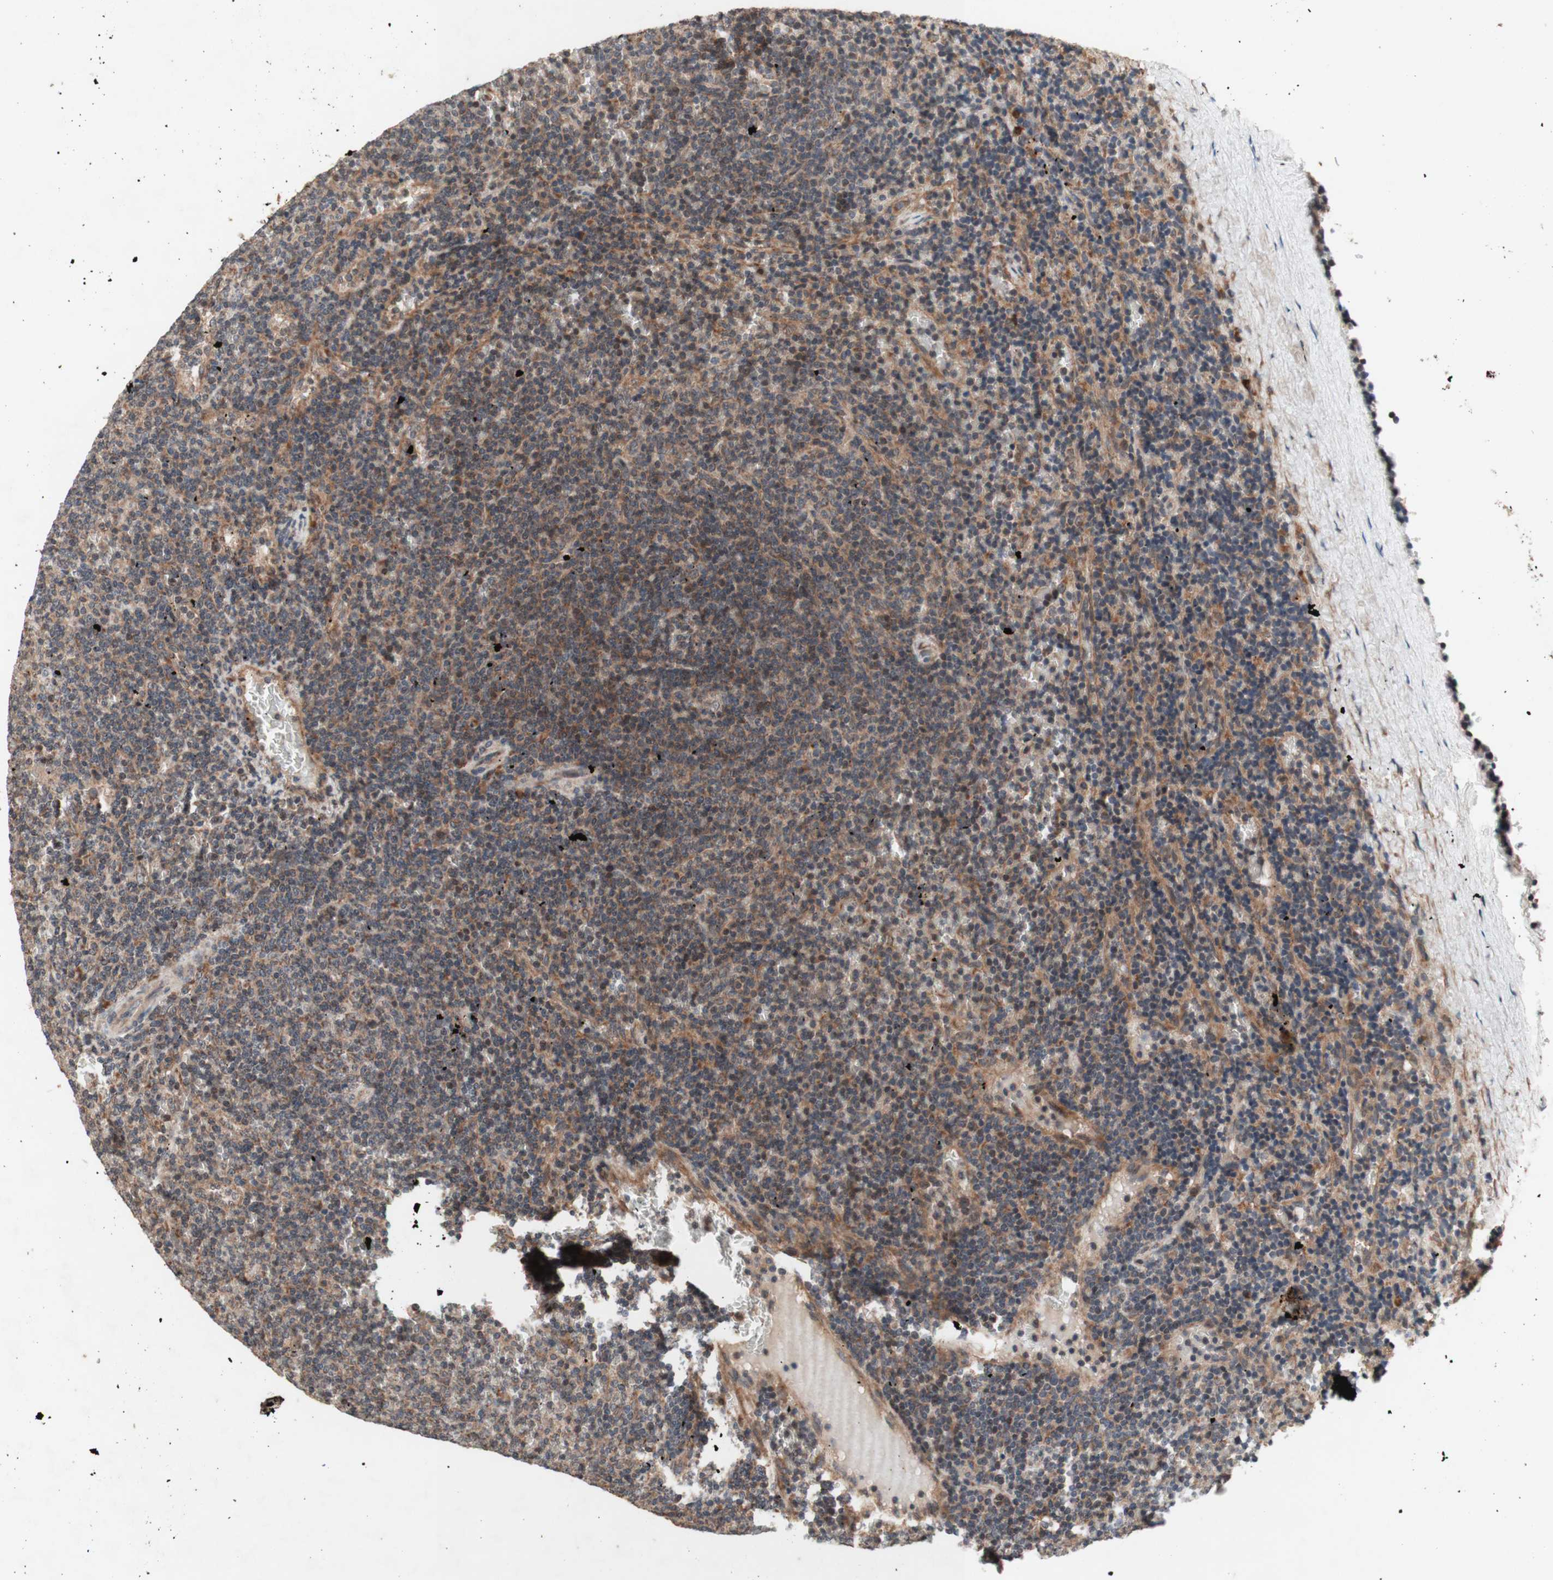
{"staining": {"intensity": "moderate", "quantity": ">75%", "location": "cytoplasmic/membranous"}, "tissue": "lymphoma", "cell_type": "Tumor cells", "image_type": "cancer", "snomed": [{"axis": "morphology", "description": "Malignant lymphoma, non-Hodgkin's type, Low grade"}, {"axis": "topography", "description": "Spleen"}], "caption": "Lymphoma stained with a brown dye shows moderate cytoplasmic/membranous positive staining in about >75% of tumor cells.", "gene": "DDOST", "patient": {"sex": "female", "age": 50}}